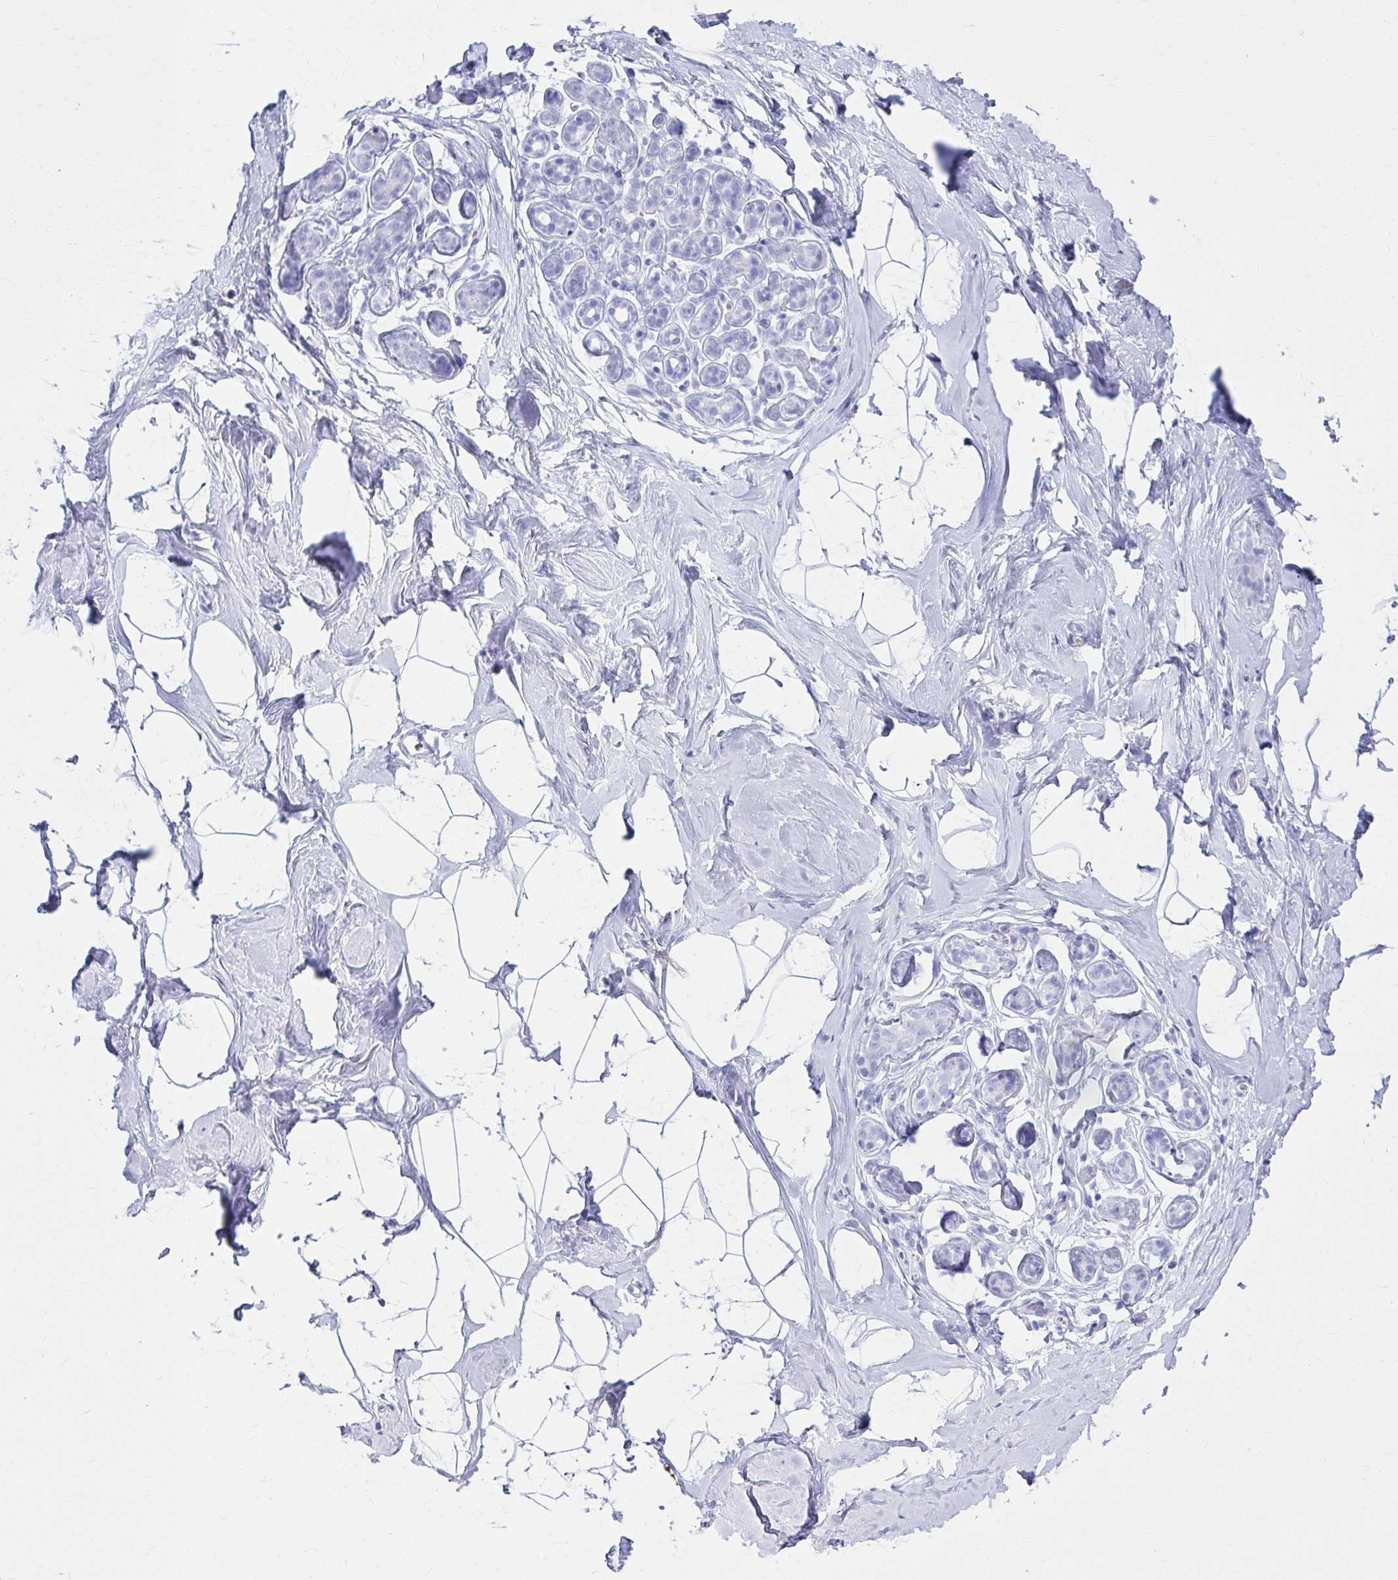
{"staining": {"intensity": "negative", "quantity": "none", "location": "none"}, "tissue": "breast", "cell_type": "Adipocytes", "image_type": "normal", "snomed": [{"axis": "morphology", "description": "Normal tissue, NOS"}, {"axis": "topography", "description": "Breast"}], "caption": "A high-resolution image shows IHC staining of benign breast, which displays no significant positivity in adipocytes.", "gene": "ATP4B", "patient": {"sex": "female", "age": 32}}